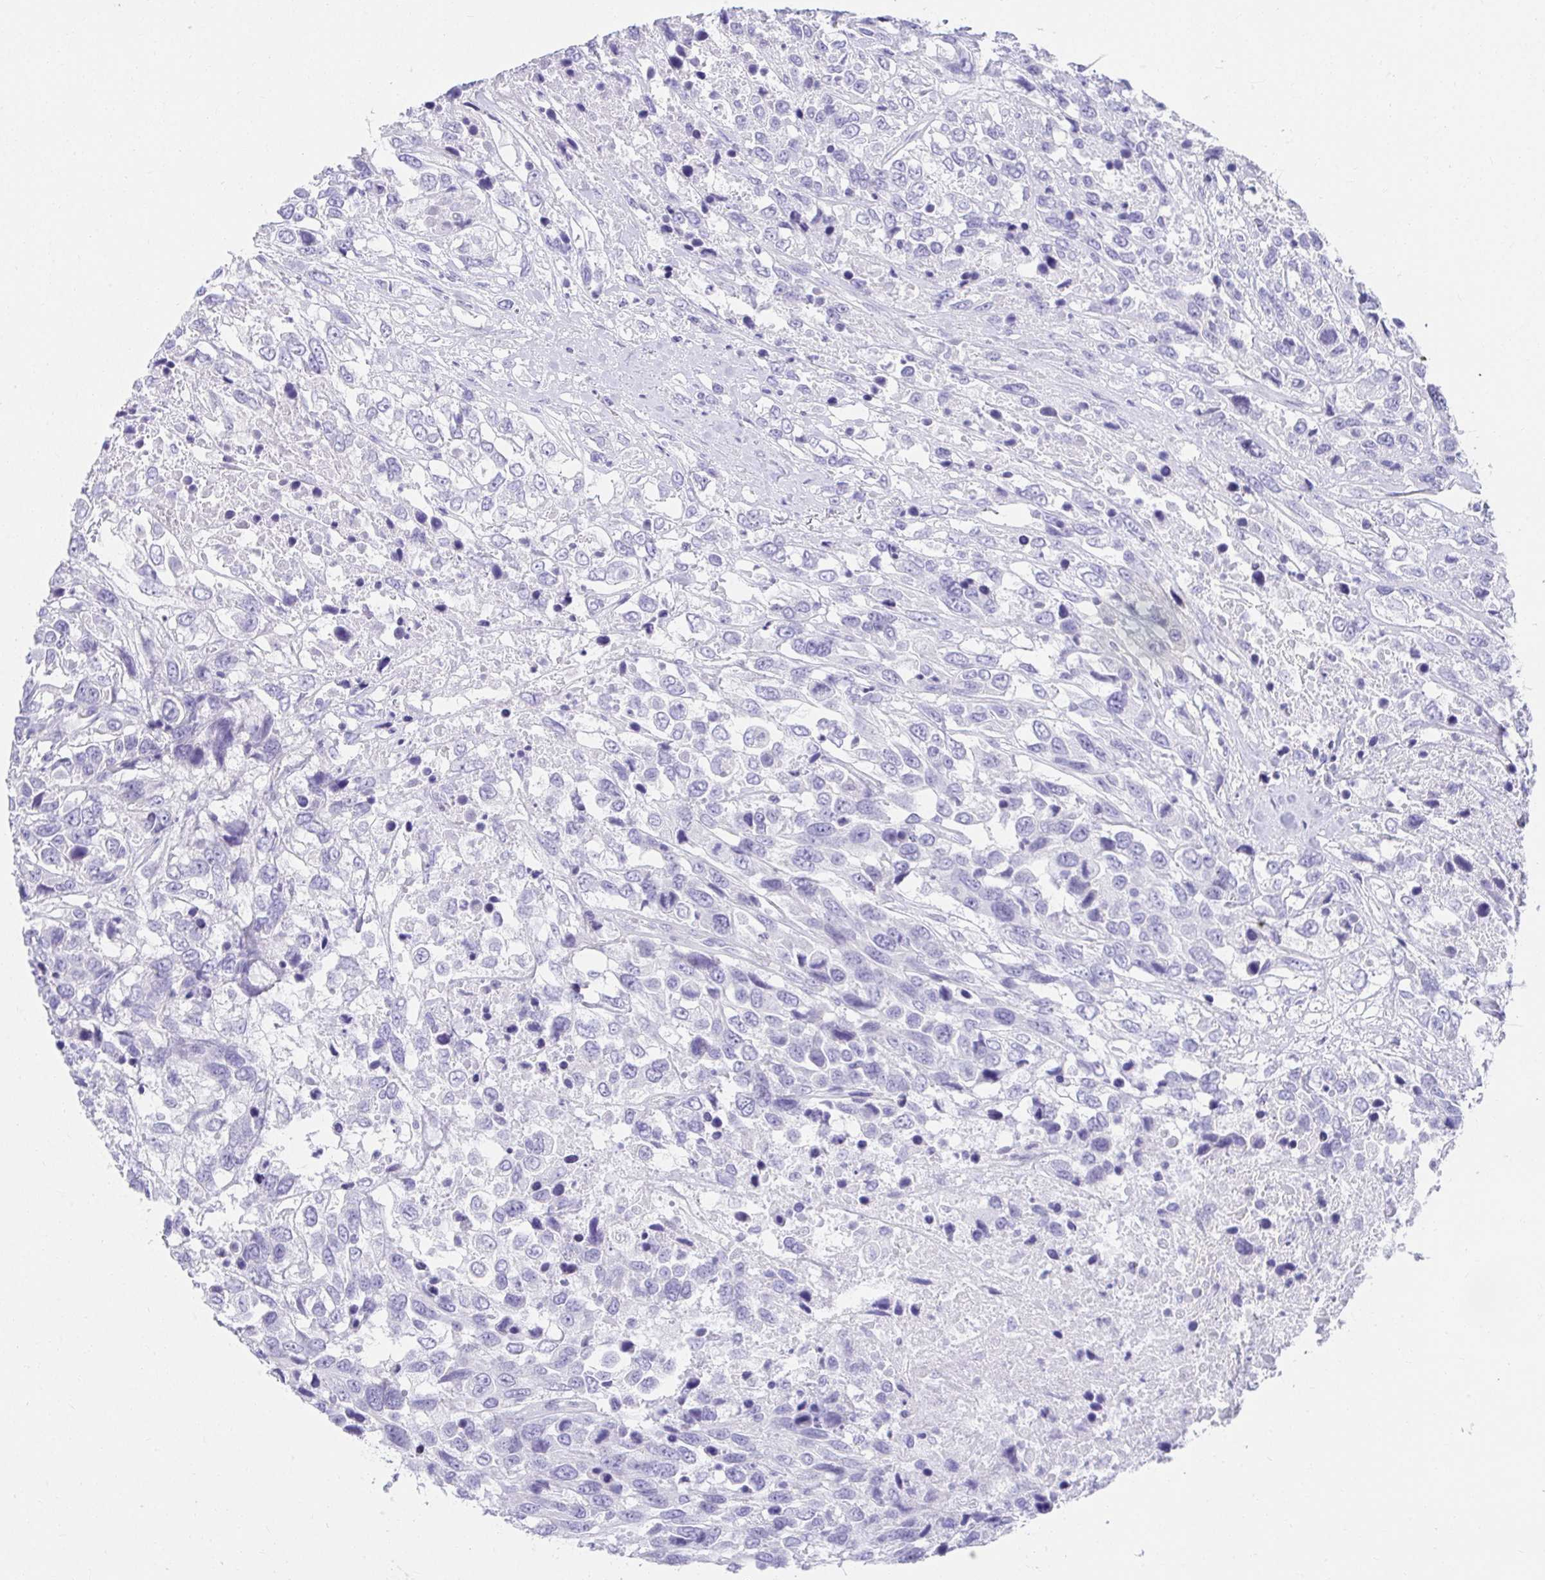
{"staining": {"intensity": "negative", "quantity": "none", "location": "none"}, "tissue": "urothelial cancer", "cell_type": "Tumor cells", "image_type": "cancer", "snomed": [{"axis": "morphology", "description": "Urothelial carcinoma, High grade"}, {"axis": "topography", "description": "Urinary bladder"}], "caption": "Micrograph shows no protein positivity in tumor cells of urothelial cancer tissue.", "gene": "VGLL1", "patient": {"sex": "female", "age": 70}}